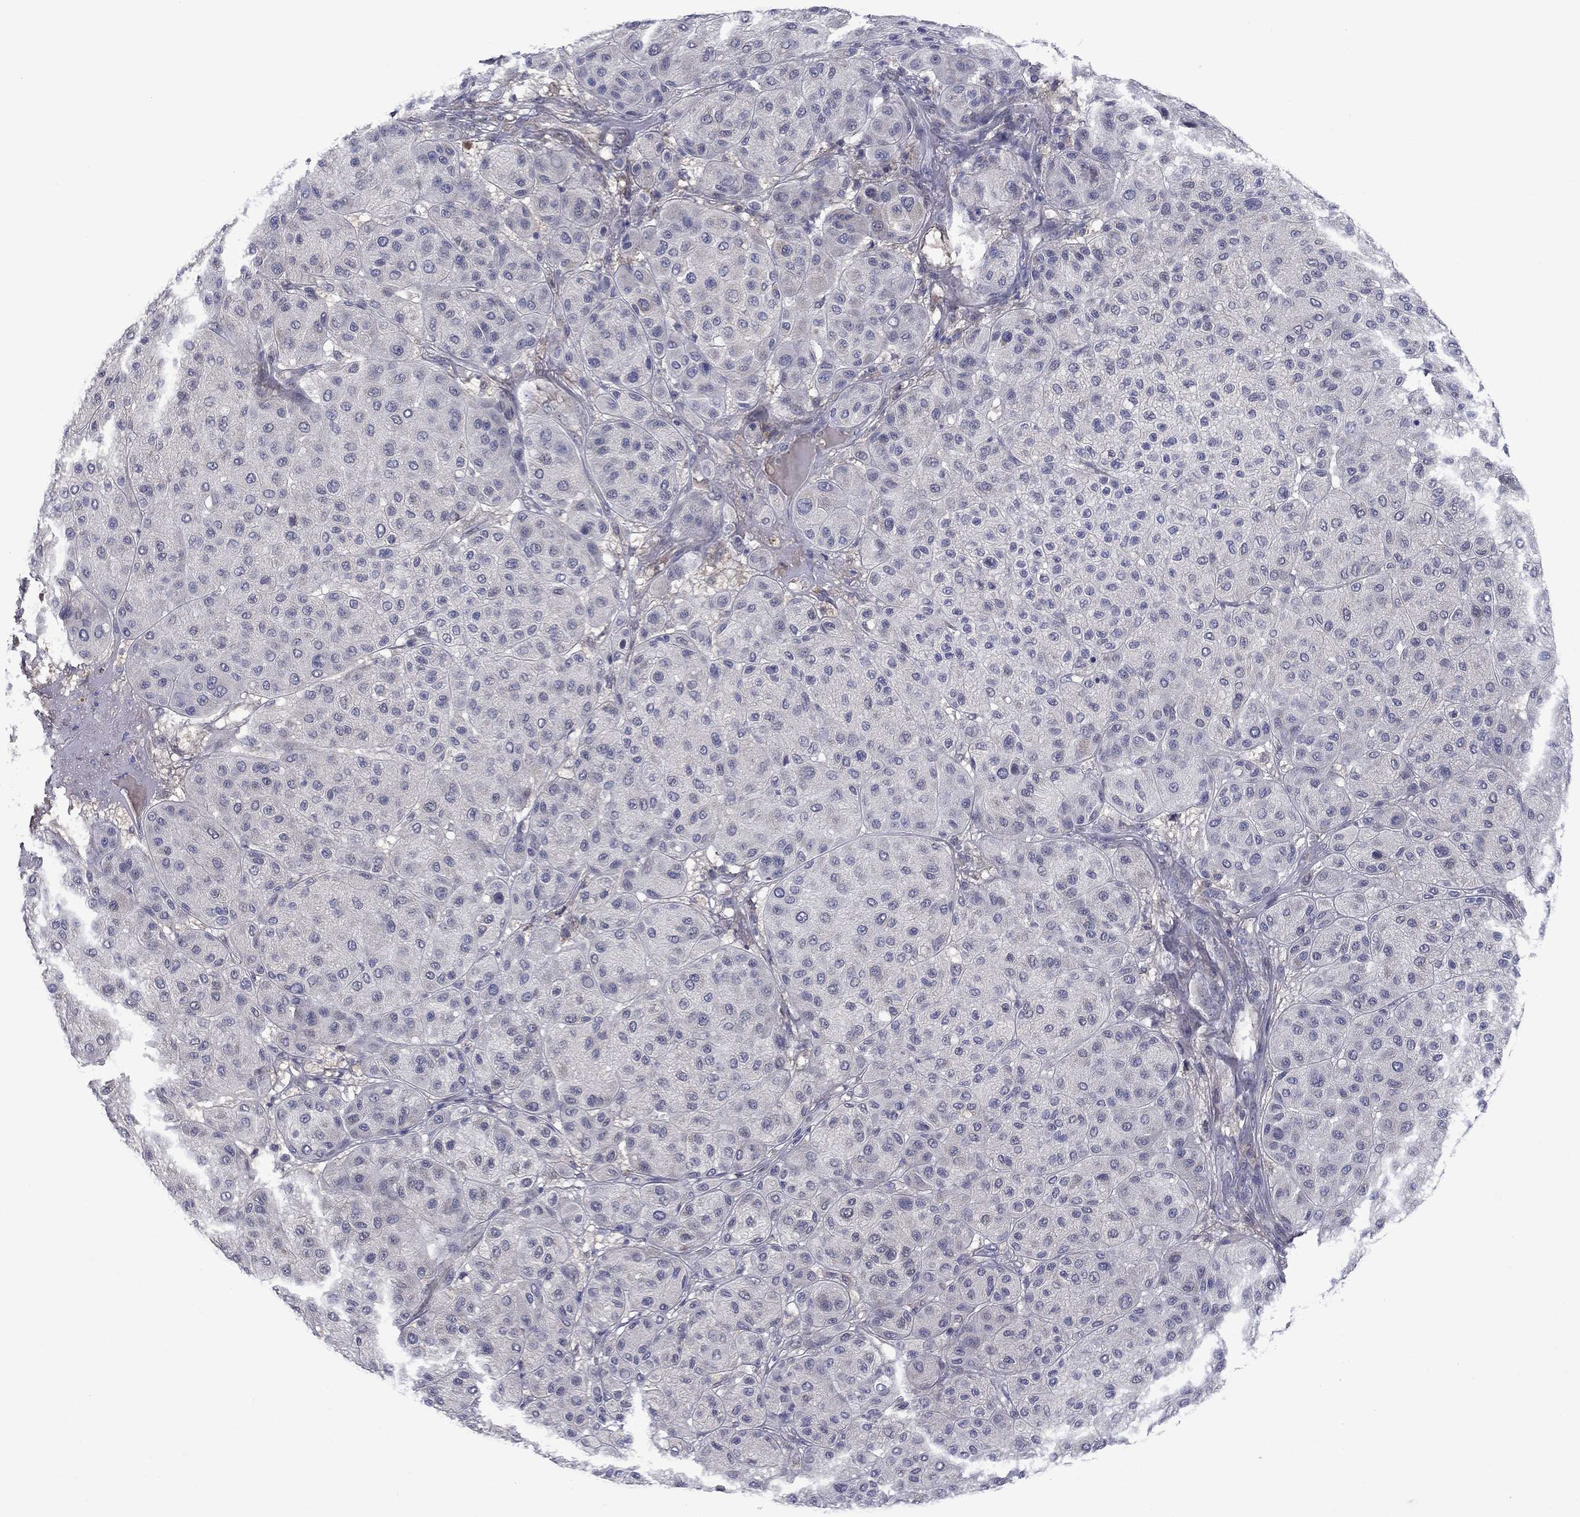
{"staining": {"intensity": "negative", "quantity": "none", "location": "none"}, "tissue": "melanoma", "cell_type": "Tumor cells", "image_type": "cancer", "snomed": [{"axis": "morphology", "description": "Malignant melanoma, Metastatic site"}, {"axis": "topography", "description": "Smooth muscle"}], "caption": "Malignant melanoma (metastatic site) was stained to show a protein in brown. There is no significant staining in tumor cells. (DAB (3,3'-diaminobenzidine) immunohistochemistry (IHC), high magnification).", "gene": "GRHPR", "patient": {"sex": "male", "age": 41}}